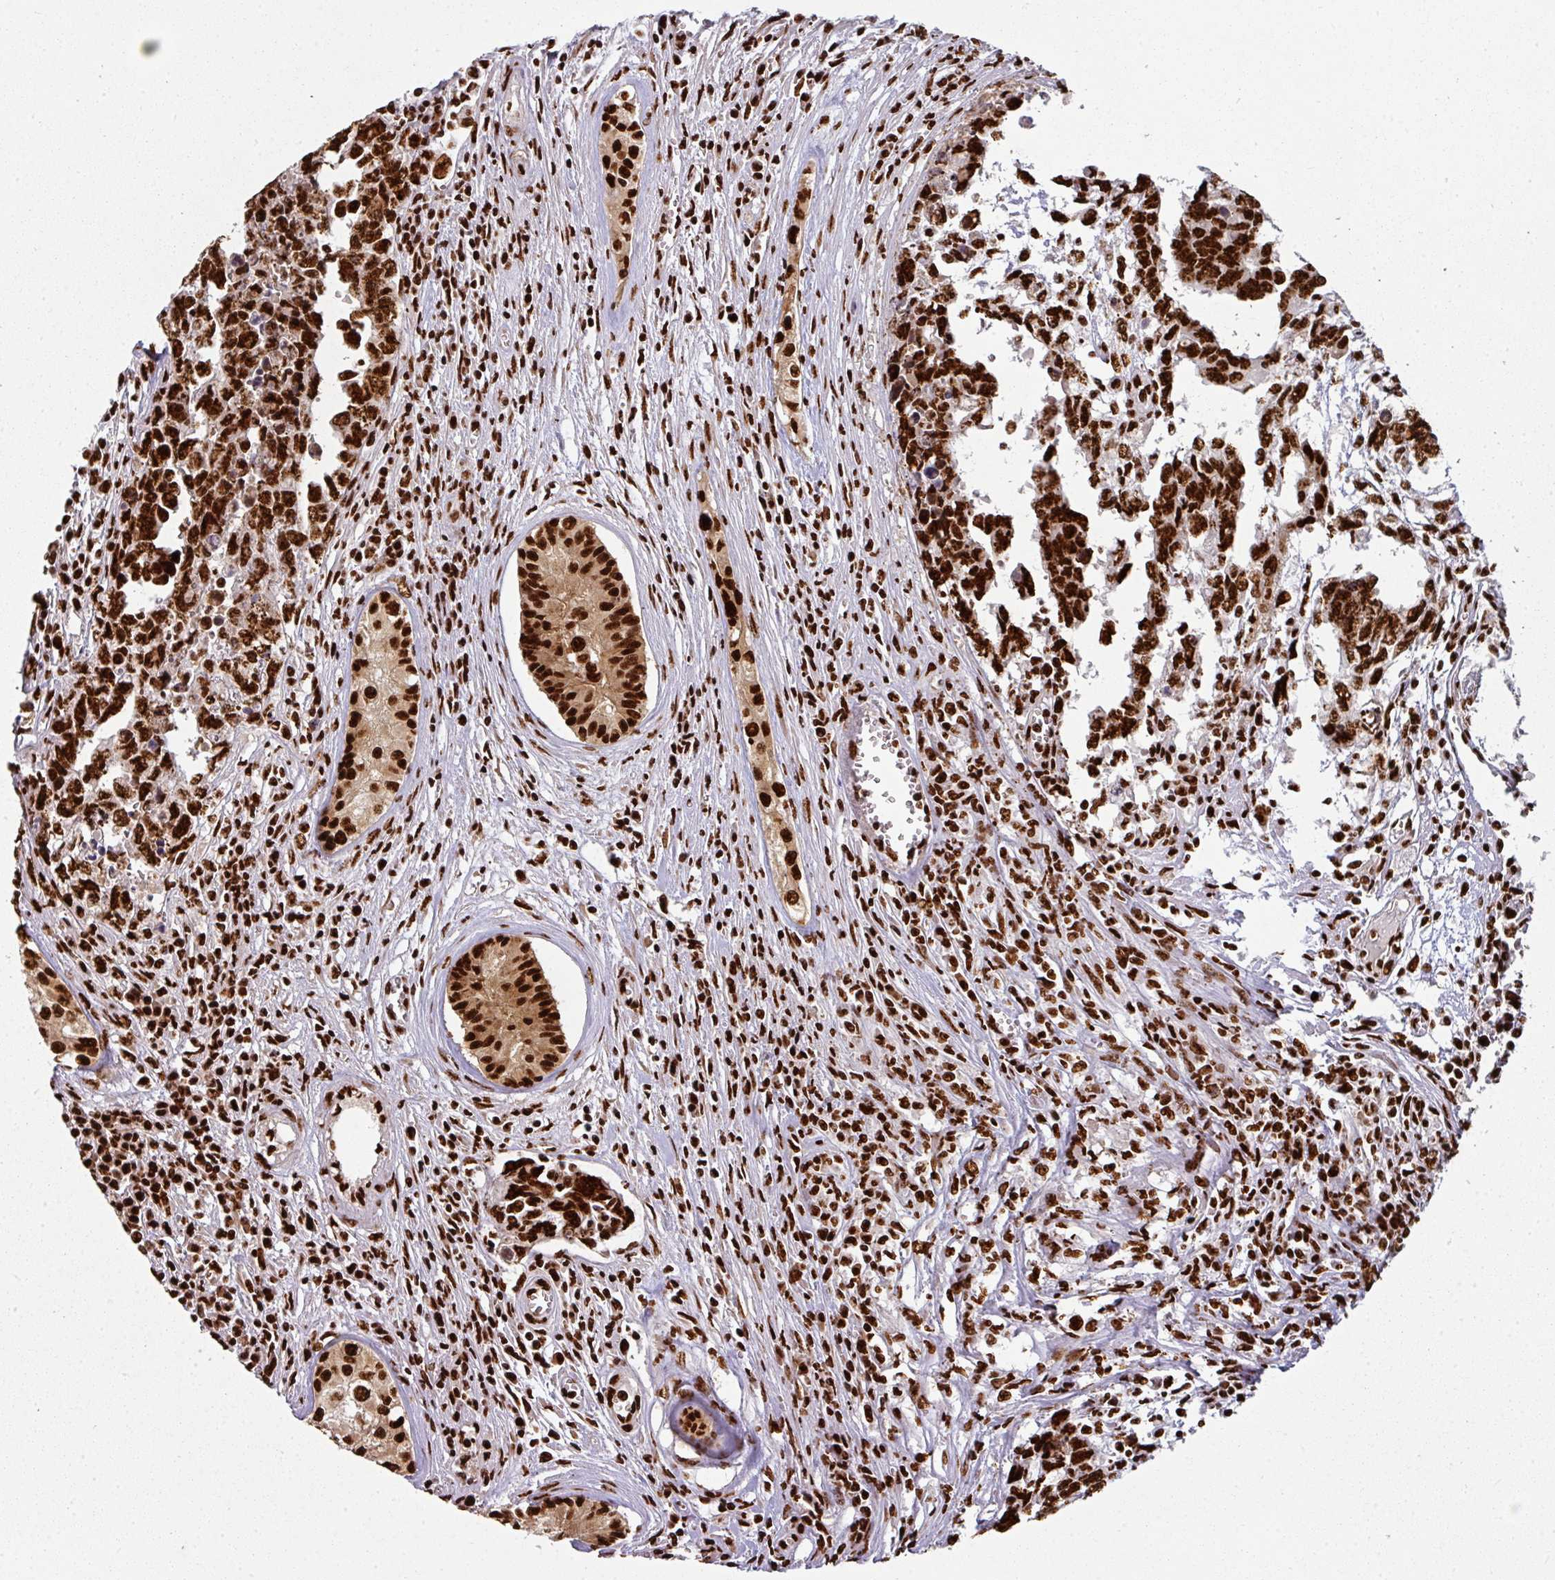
{"staining": {"intensity": "strong", "quantity": ">75%", "location": "nuclear"}, "tissue": "testis cancer", "cell_type": "Tumor cells", "image_type": "cancer", "snomed": [{"axis": "morphology", "description": "Carcinoma, Embryonal, NOS"}, {"axis": "topography", "description": "Testis"}], "caption": "DAB (3,3'-diaminobenzidine) immunohistochemical staining of human embryonal carcinoma (testis) shows strong nuclear protein expression in about >75% of tumor cells. Immunohistochemistry (ihc) stains the protein in brown and the nuclei are stained blue.", "gene": "SIK3", "patient": {"sex": "male", "age": 24}}